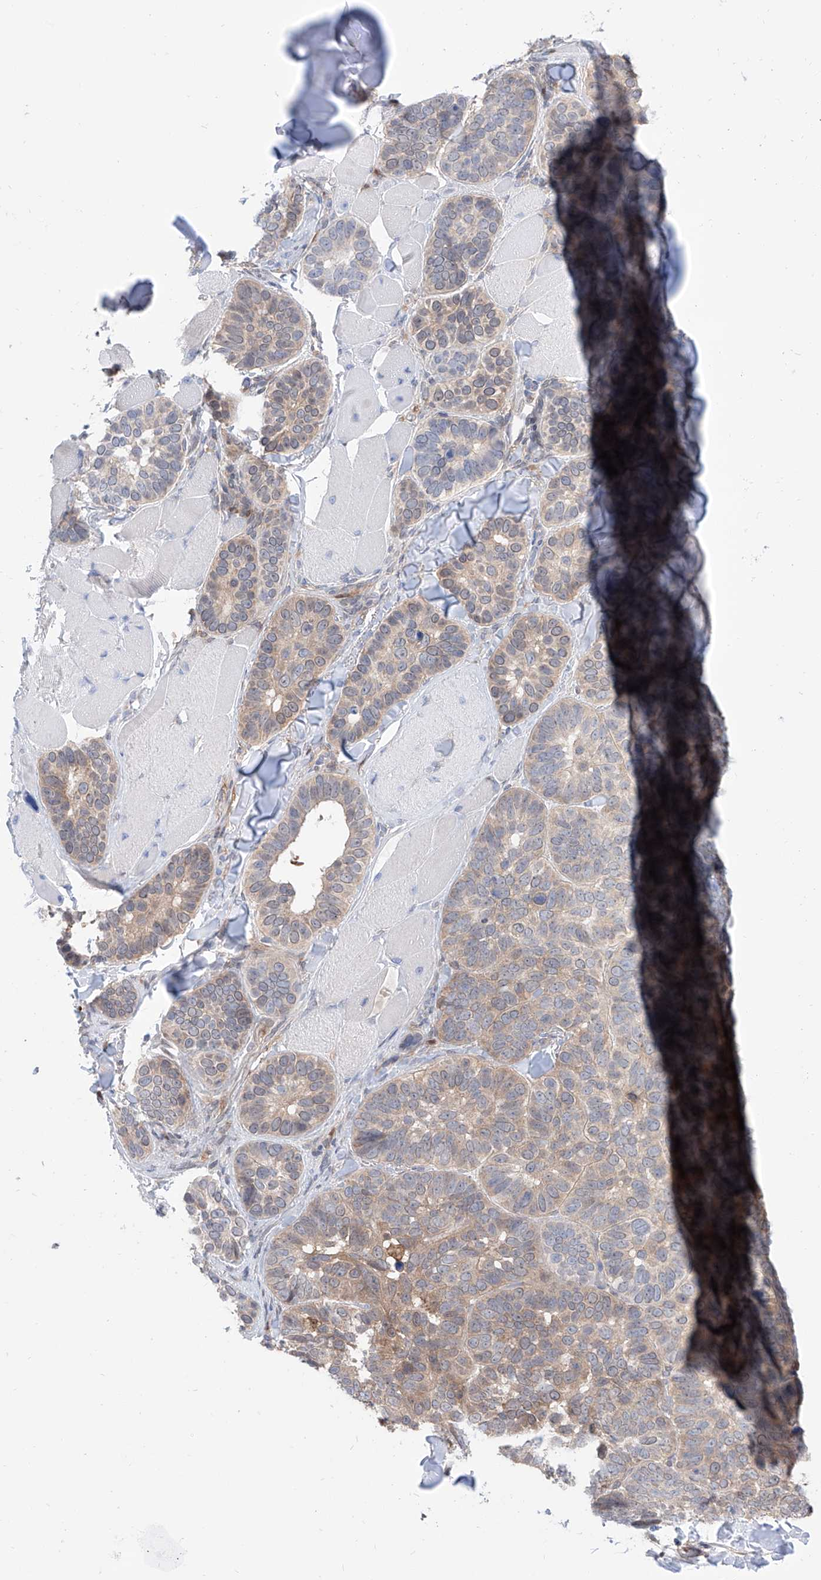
{"staining": {"intensity": "weak", "quantity": "<25%", "location": "cytoplasmic/membranous"}, "tissue": "skin cancer", "cell_type": "Tumor cells", "image_type": "cancer", "snomed": [{"axis": "morphology", "description": "Basal cell carcinoma"}, {"axis": "topography", "description": "Skin"}], "caption": "High magnification brightfield microscopy of basal cell carcinoma (skin) stained with DAB (3,3'-diaminobenzidine) (brown) and counterstained with hematoxylin (blue): tumor cells show no significant positivity.", "gene": "PDXK", "patient": {"sex": "male", "age": 62}}